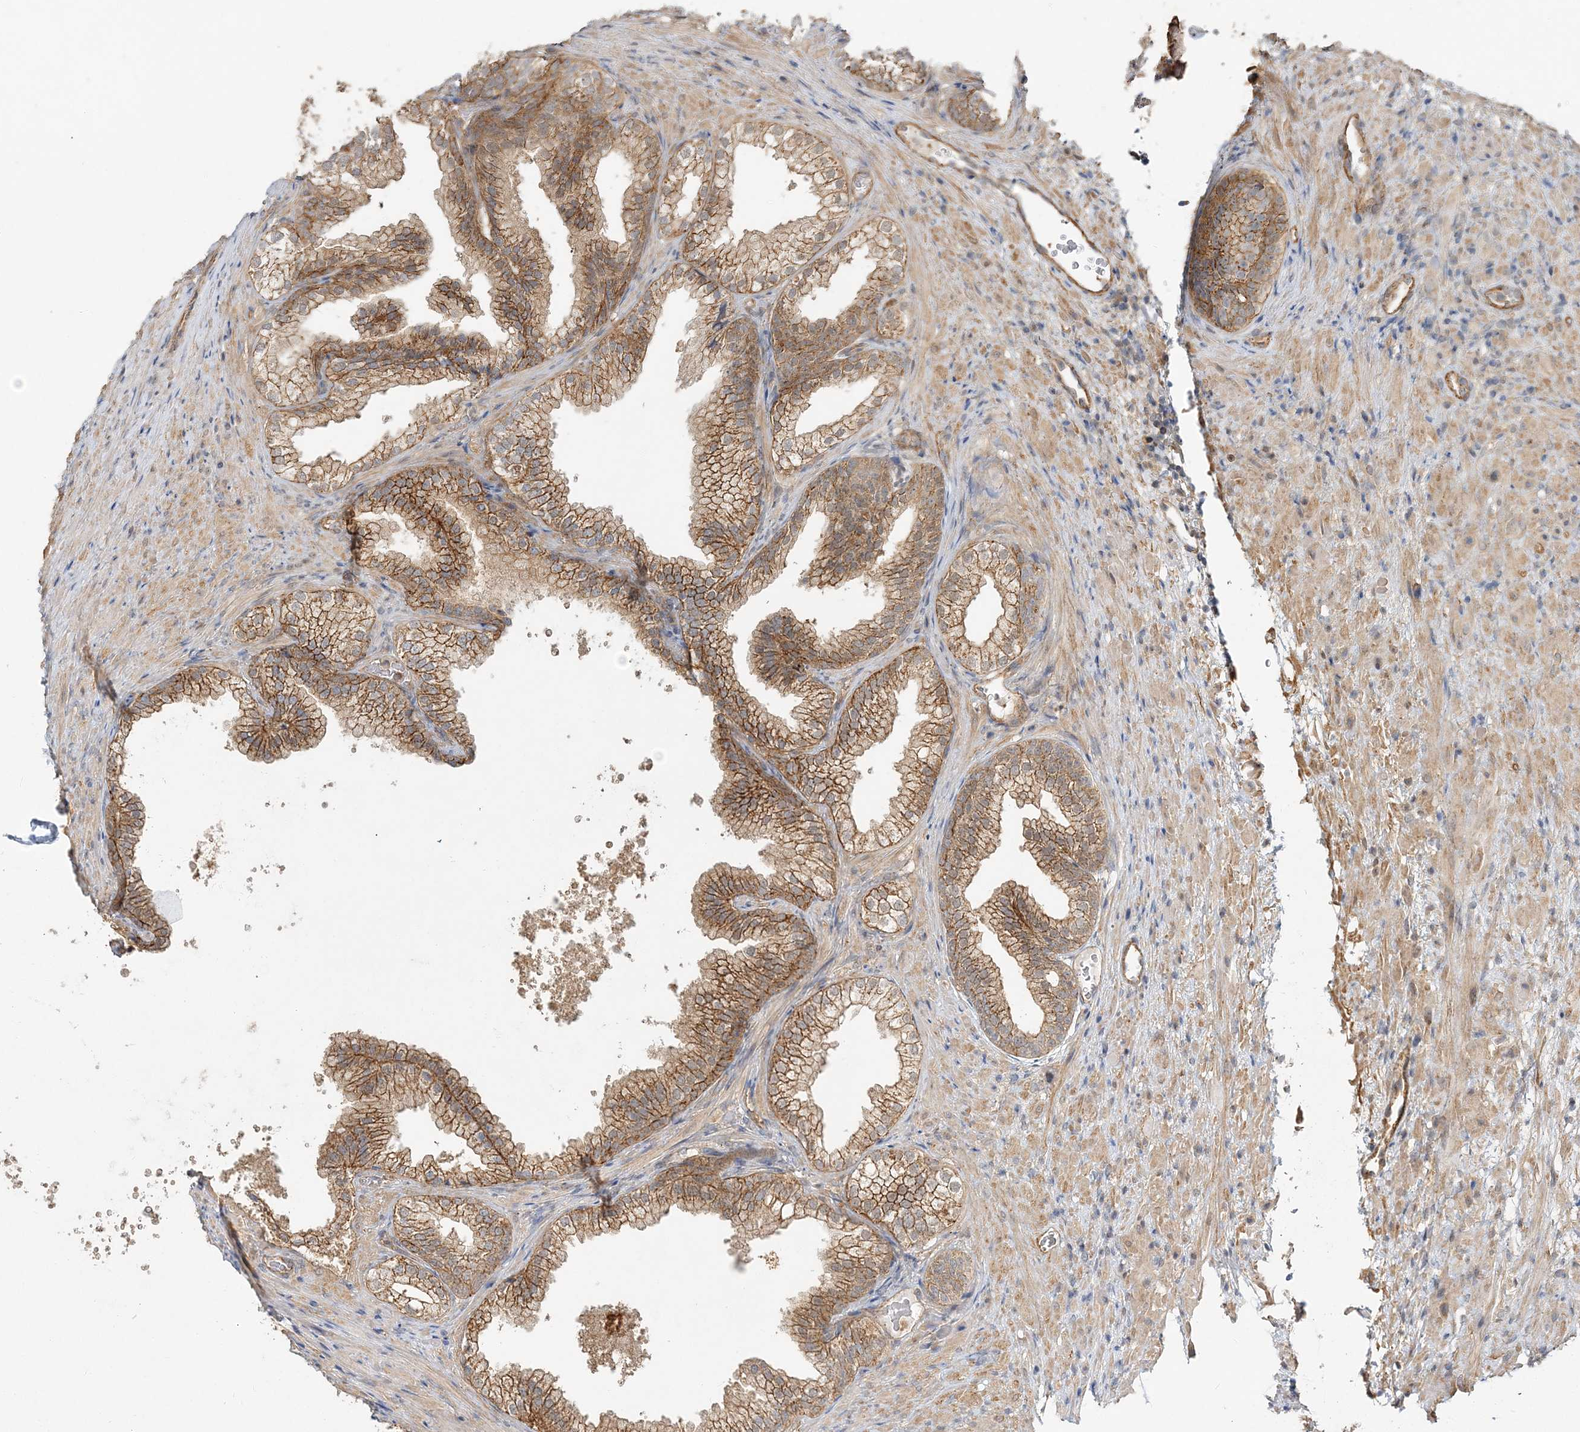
{"staining": {"intensity": "moderate", "quantity": ">75%", "location": "cytoplasmic/membranous"}, "tissue": "prostate", "cell_type": "Glandular cells", "image_type": "normal", "snomed": [{"axis": "morphology", "description": "Normal tissue, NOS"}, {"axis": "topography", "description": "Prostate"}], "caption": "Prostate stained with a brown dye shows moderate cytoplasmic/membranous positive expression in about >75% of glandular cells.", "gene": "MAT2B", "patient": {"sex": "male", "age": 76}}